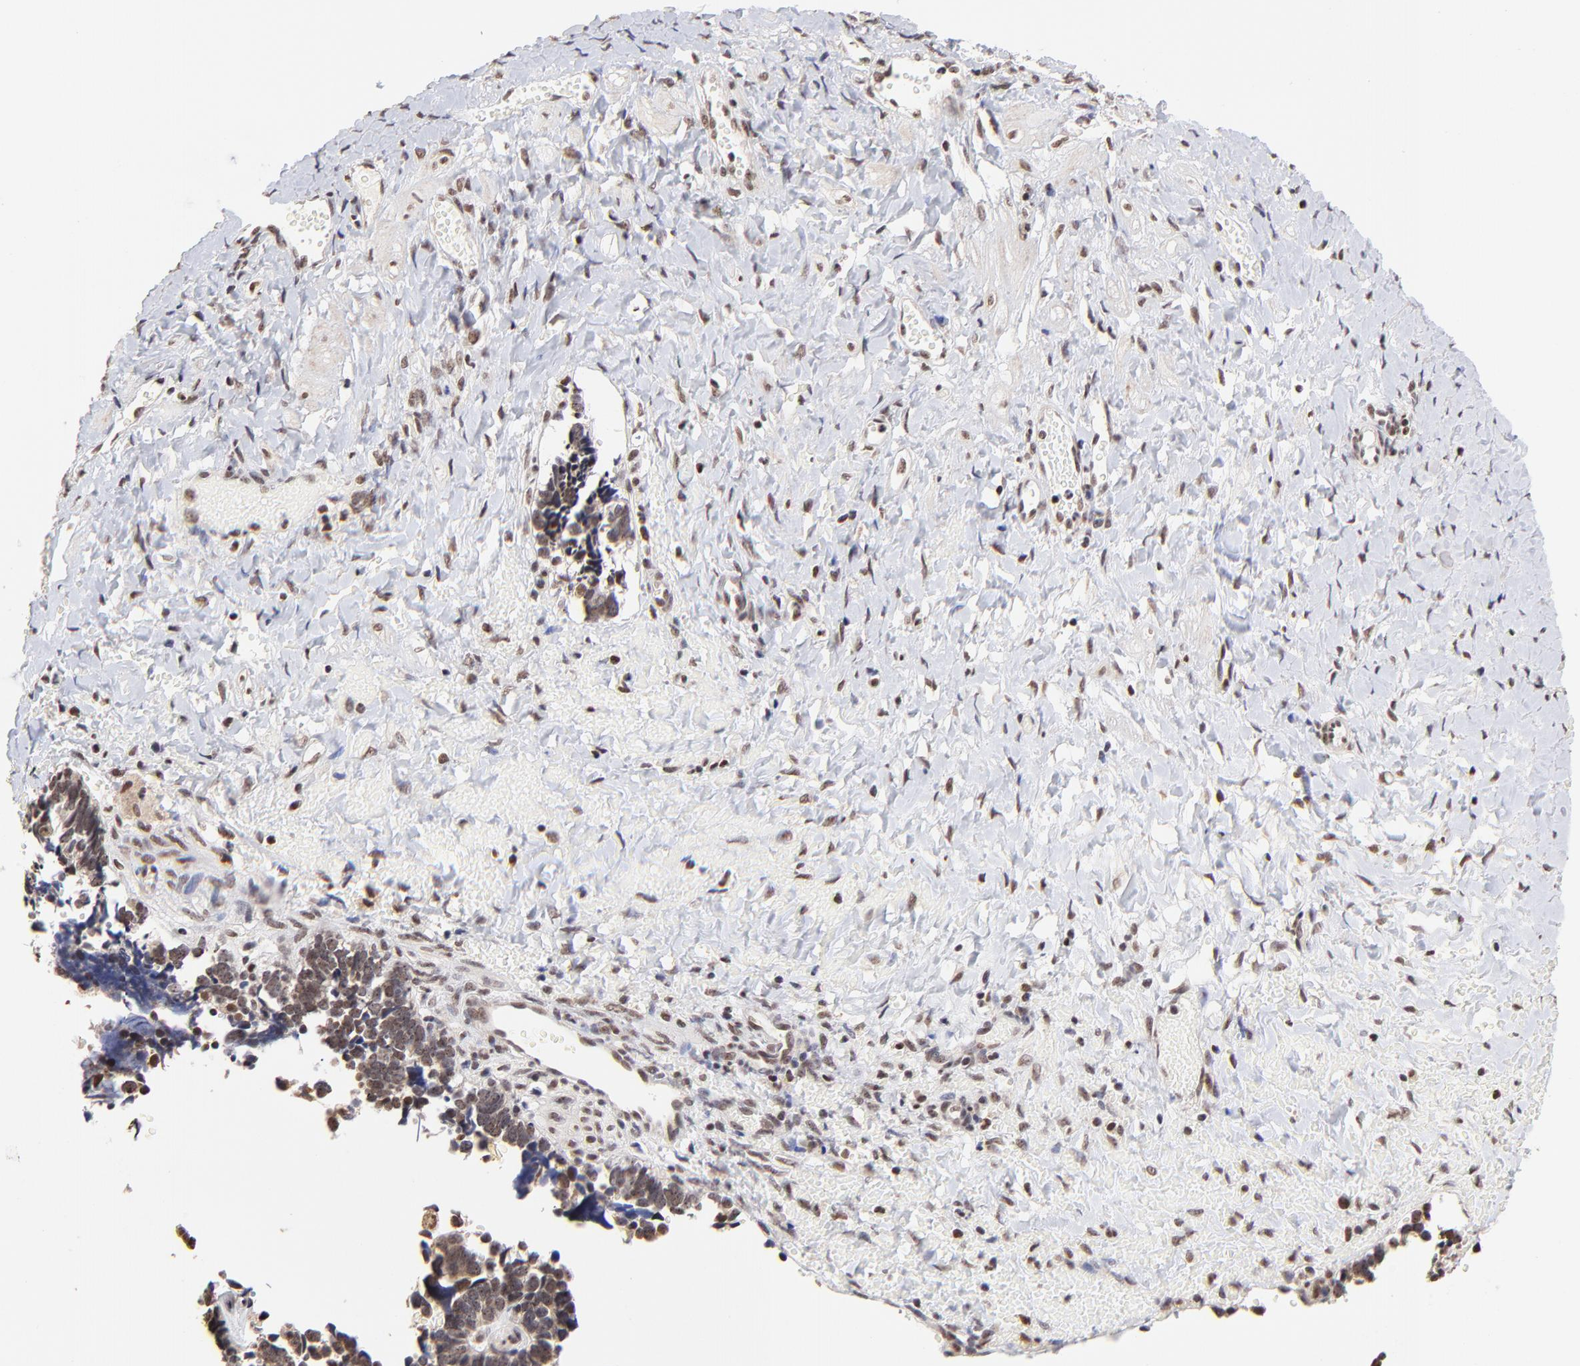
{"staining": {"intensity": "weak", "quantity": ">75%", "location": "cytoplasmic/membranous,nuclear"}, "tissue": "ovarian cancer", "cell_type": "Tumor cells", "image_type": "cancer", "snomed": [{"axis": "morphology", "description": "Cystadenocarcinoma, serous, NOS"}, {"axis": "topography", "description": "Ovary"}], "caption": "The immunohistochemical stain highlights weak cytoplasmic/membranous and nuclear expression in tumor cells of serous cystadenocarcinoma (ovarian) tissue.", "gene": "ZNF670", "patient": {"sex": "female", "age": 77}}